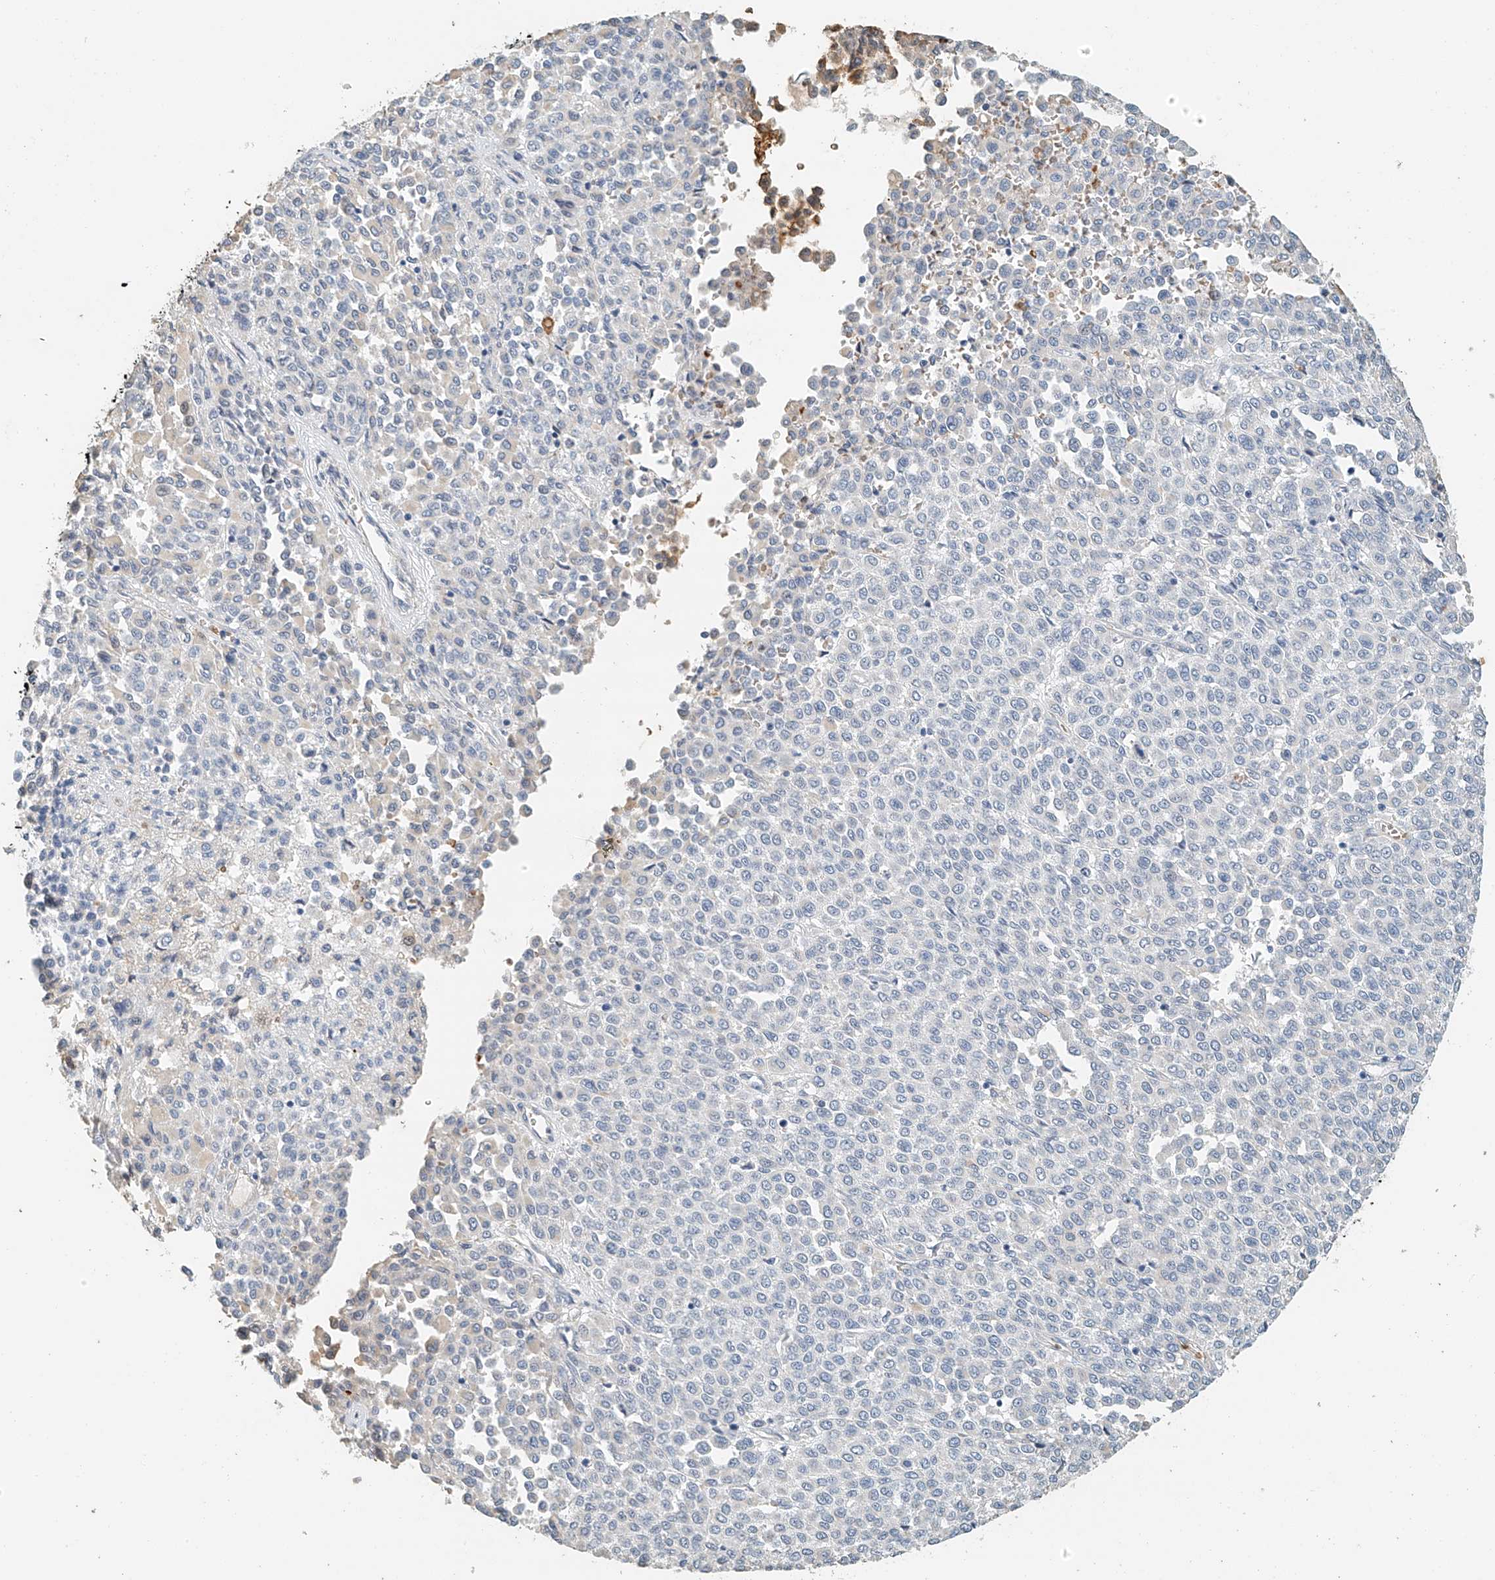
{"staining": {"intensity": "negative", "quantity": "none", "location": "none"}, "tissue": "melanoma", "cell_type": "Tumor cells", "image_type": "cancer", "snomed": [{"axis": "morphology", "description": "Malignant melanoma, Metastatic site"}, {"axis": "topography", "description": "Pancreas"}], "caption": "DAB (3,3'-diaminobenzidine) immunohistochemical staining of malignant melanoma (metastatic site) exhibits no significant staining in tumor cells.", "gene": "RCAN3", "patient": {"sex": "female", "age": 30}}